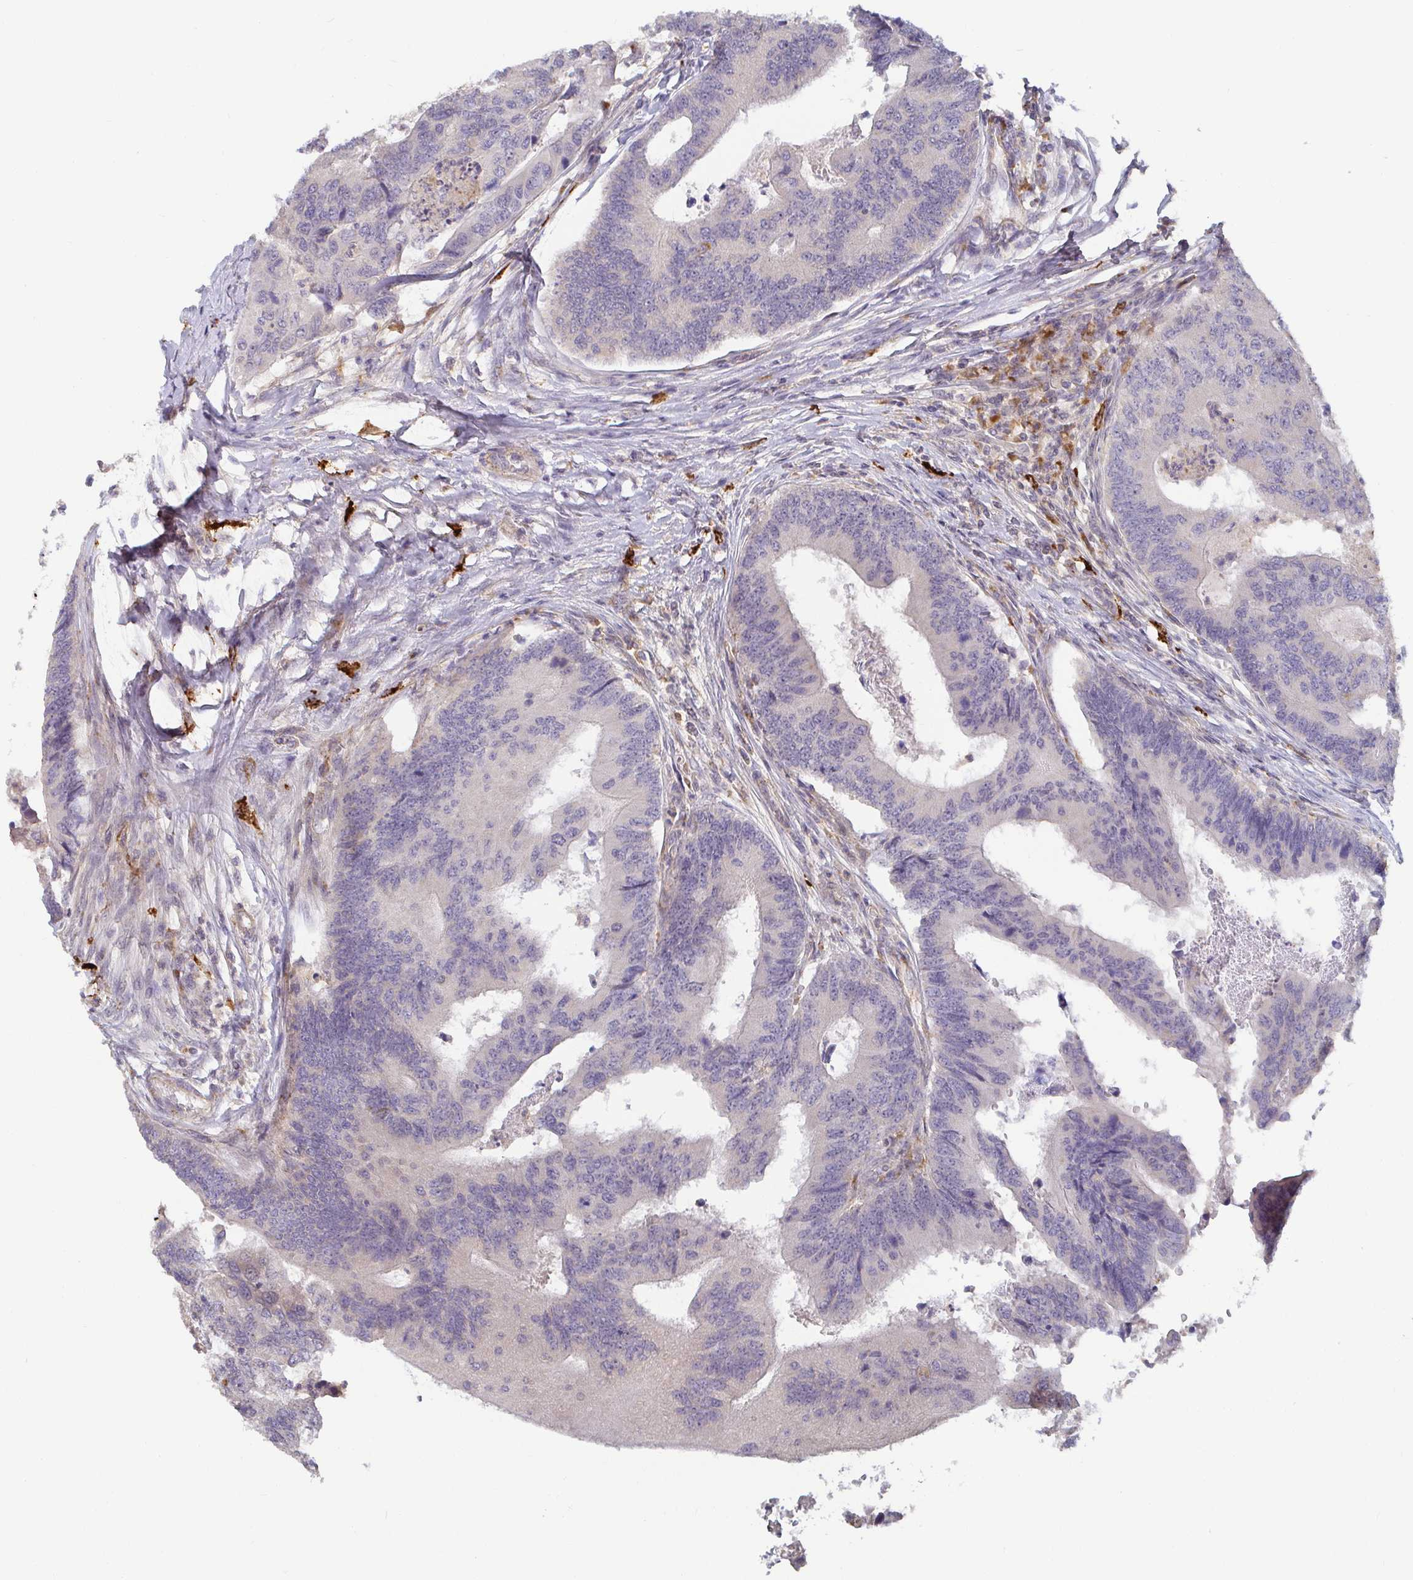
{"staining": {"intensity": "negative", "quantity": "none", "location": "none"}, "tissue": "colorectal cancer", "cell_type": "Tumor cells", "image_type": "cancer", "snomed": [{"axis": "morphology", "description": "Adenocarcinoma, NOS"}, {"axis": "topography", "description": "Colon"}], "caption": "High magnification brightfield microscopy of colorectal adenocarcinoma stained with DAB (3,3'-diaminobenzidine) (brown) and counterstained with hematoxylin (blue): tumor cells show no significant staining. The staining is performed using DAB brown chromogen with nuclei counter-stained in using hematoxylin.", "gene": "CDH18", "patient": {"sex": "female", "age": 67}}